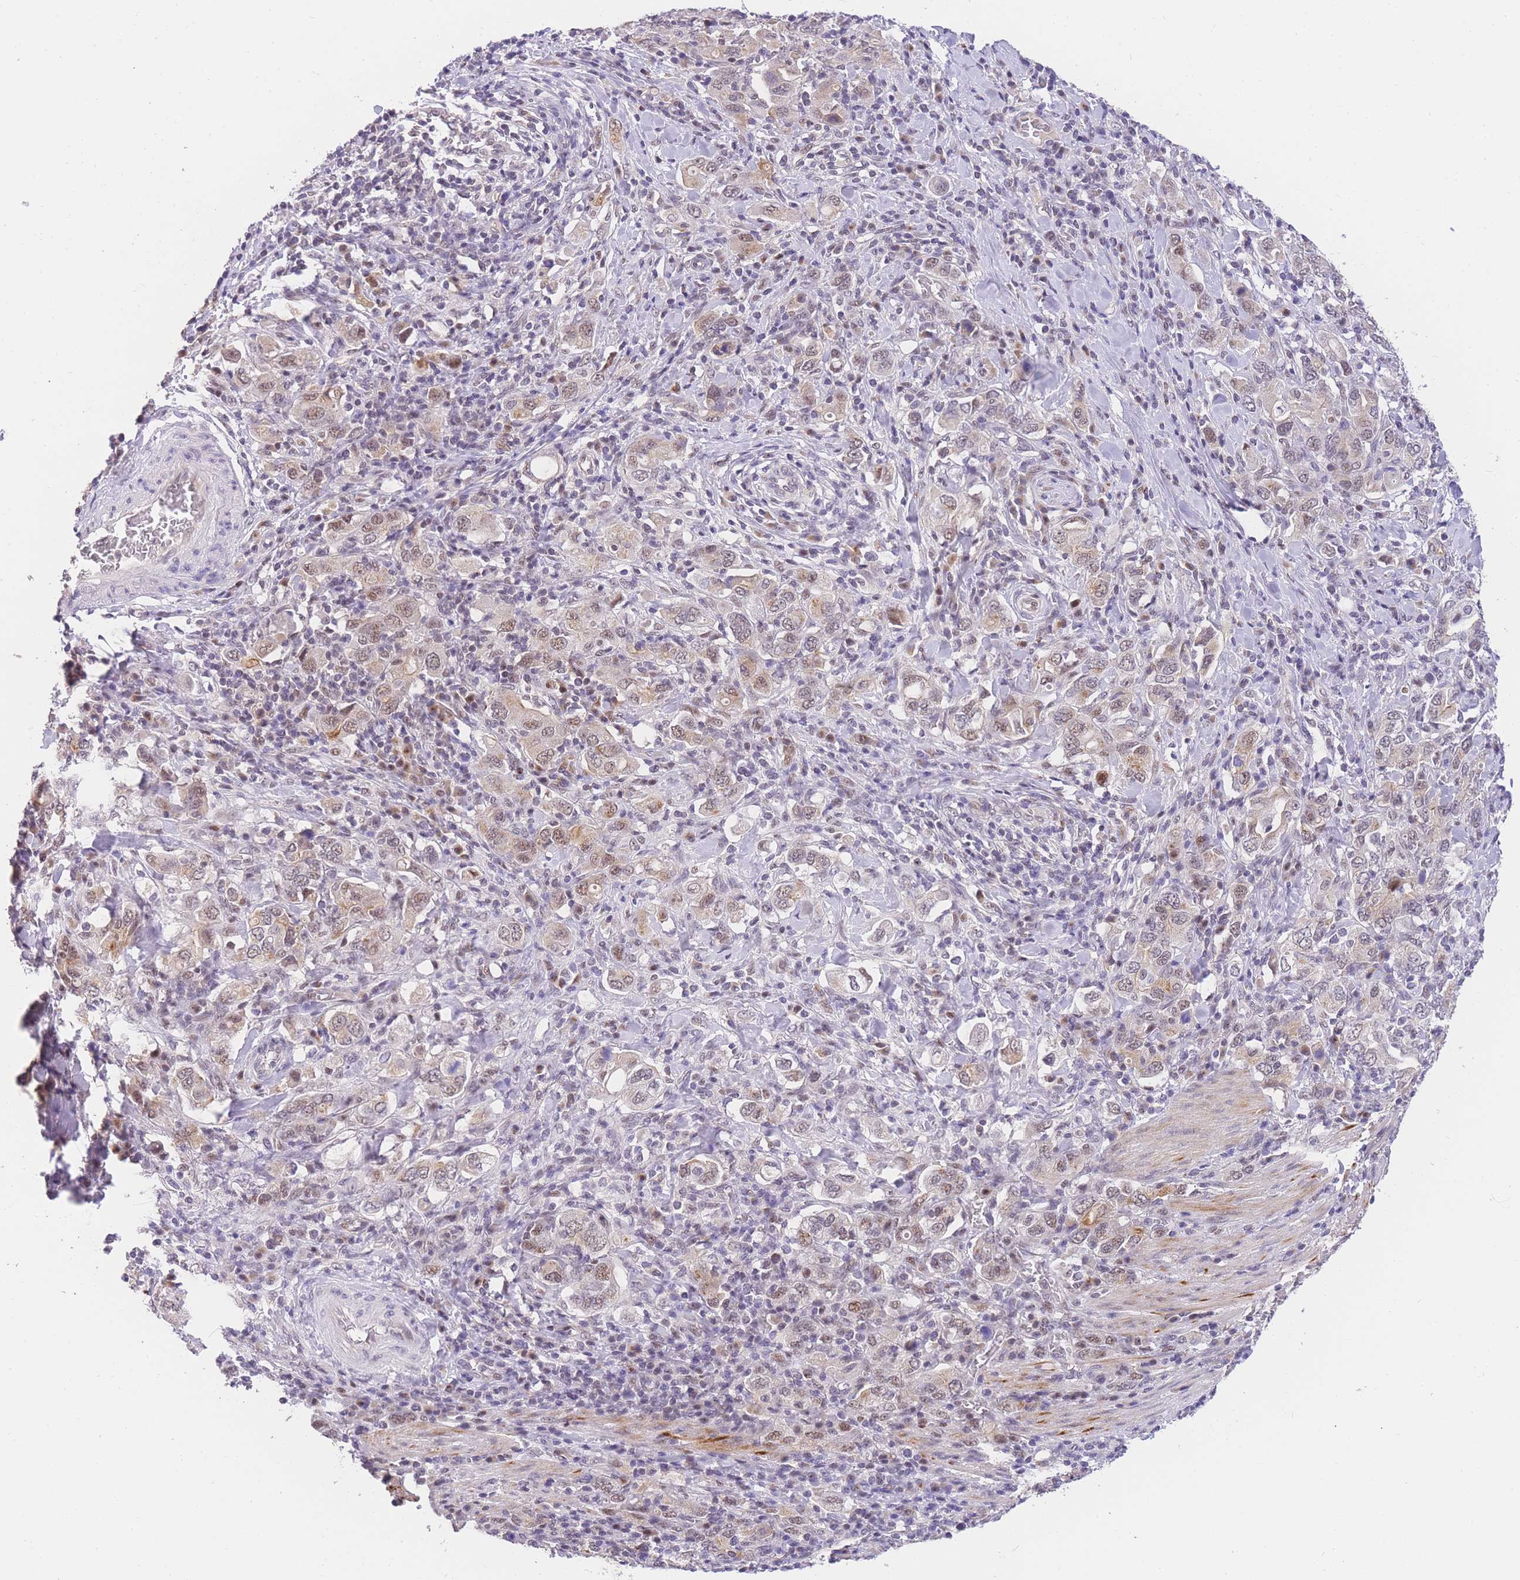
{"staining": {"intensity": "weak", "quantity": ">75%", "location": "nuclear"}, "tissue": "stomach cancer", "cell_type": "Tumor cells", "image_type": "cancer", "snomed": [{"axis": "morphology", "description": "Adenocarcinoma, NOS"}, {"axis": "topography", "description": "Stomach, upper"}, {"axis": "topography", "description": "Stomach"}], "caption": "A photomicrograph of human stomach cancer stained for a protein demonstrates weak nuclear brown staining in tumor cells.", "gene": "SLC35F2", "patient": {"sex": "male", "age": 62}}